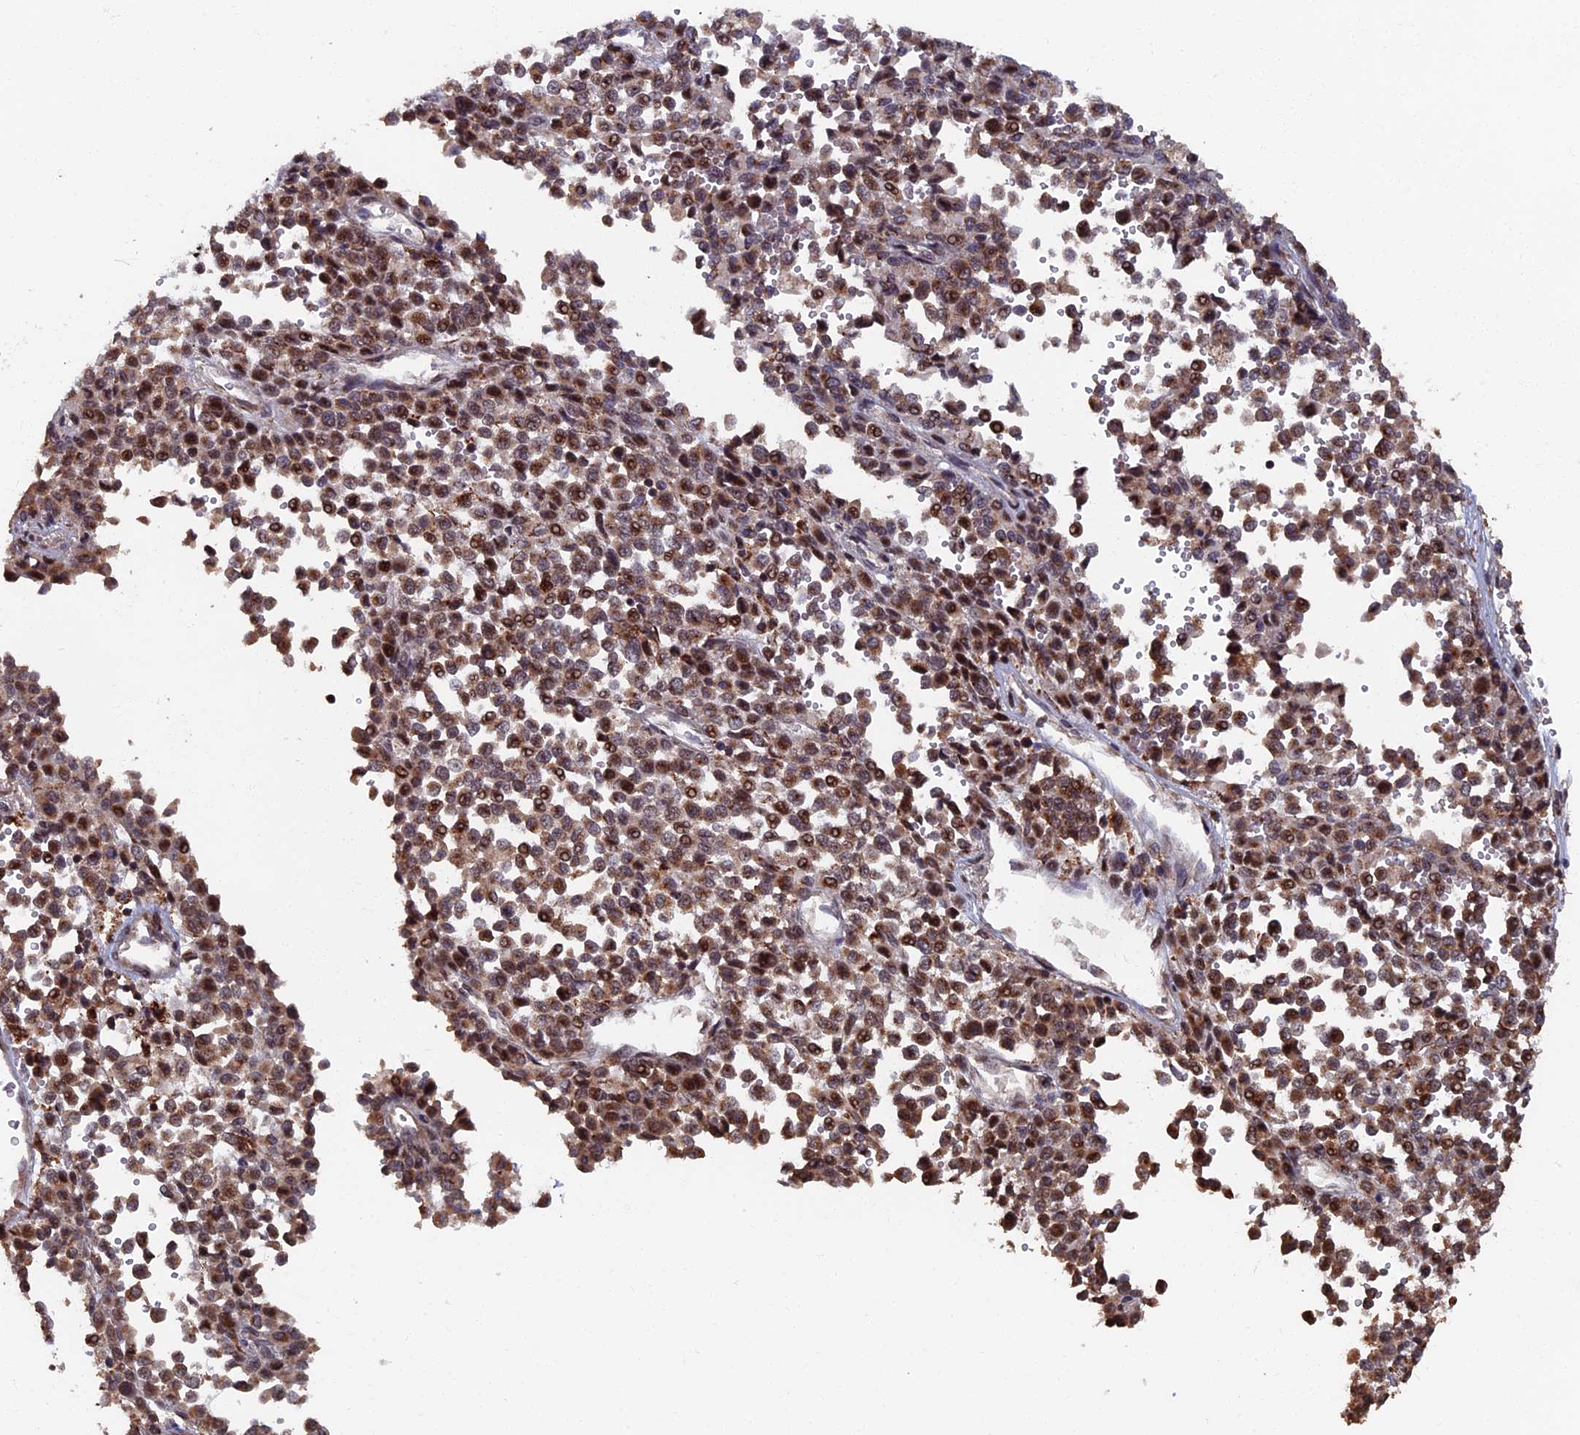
{"staining": {"intensity": "moderate", "quantity": ">75%", "location": "cytoplasmic/membranous,nuclear"}, "tissue": "melanoma", "cell_type": "Tumor cells", "image_type": "cancer", "snomed": [{"axis": "morphology", "description": "Malignant melanoma, Metastatic site"}, {"axis": "topography", "description": "Pancreas"}], "caption": "Protein staining of melanoma tissue shows moderate cytoplasmic/membranous and nuclear staining in about >75% of tumor cells. The staining was performed using DAB to visualize the protein expression in brown, while the nuclei were stained in blue with hematoxylin (Magnification: 20x).", "gene": "RASGRF1", "patient": {"sex": "female", "age": 30}}